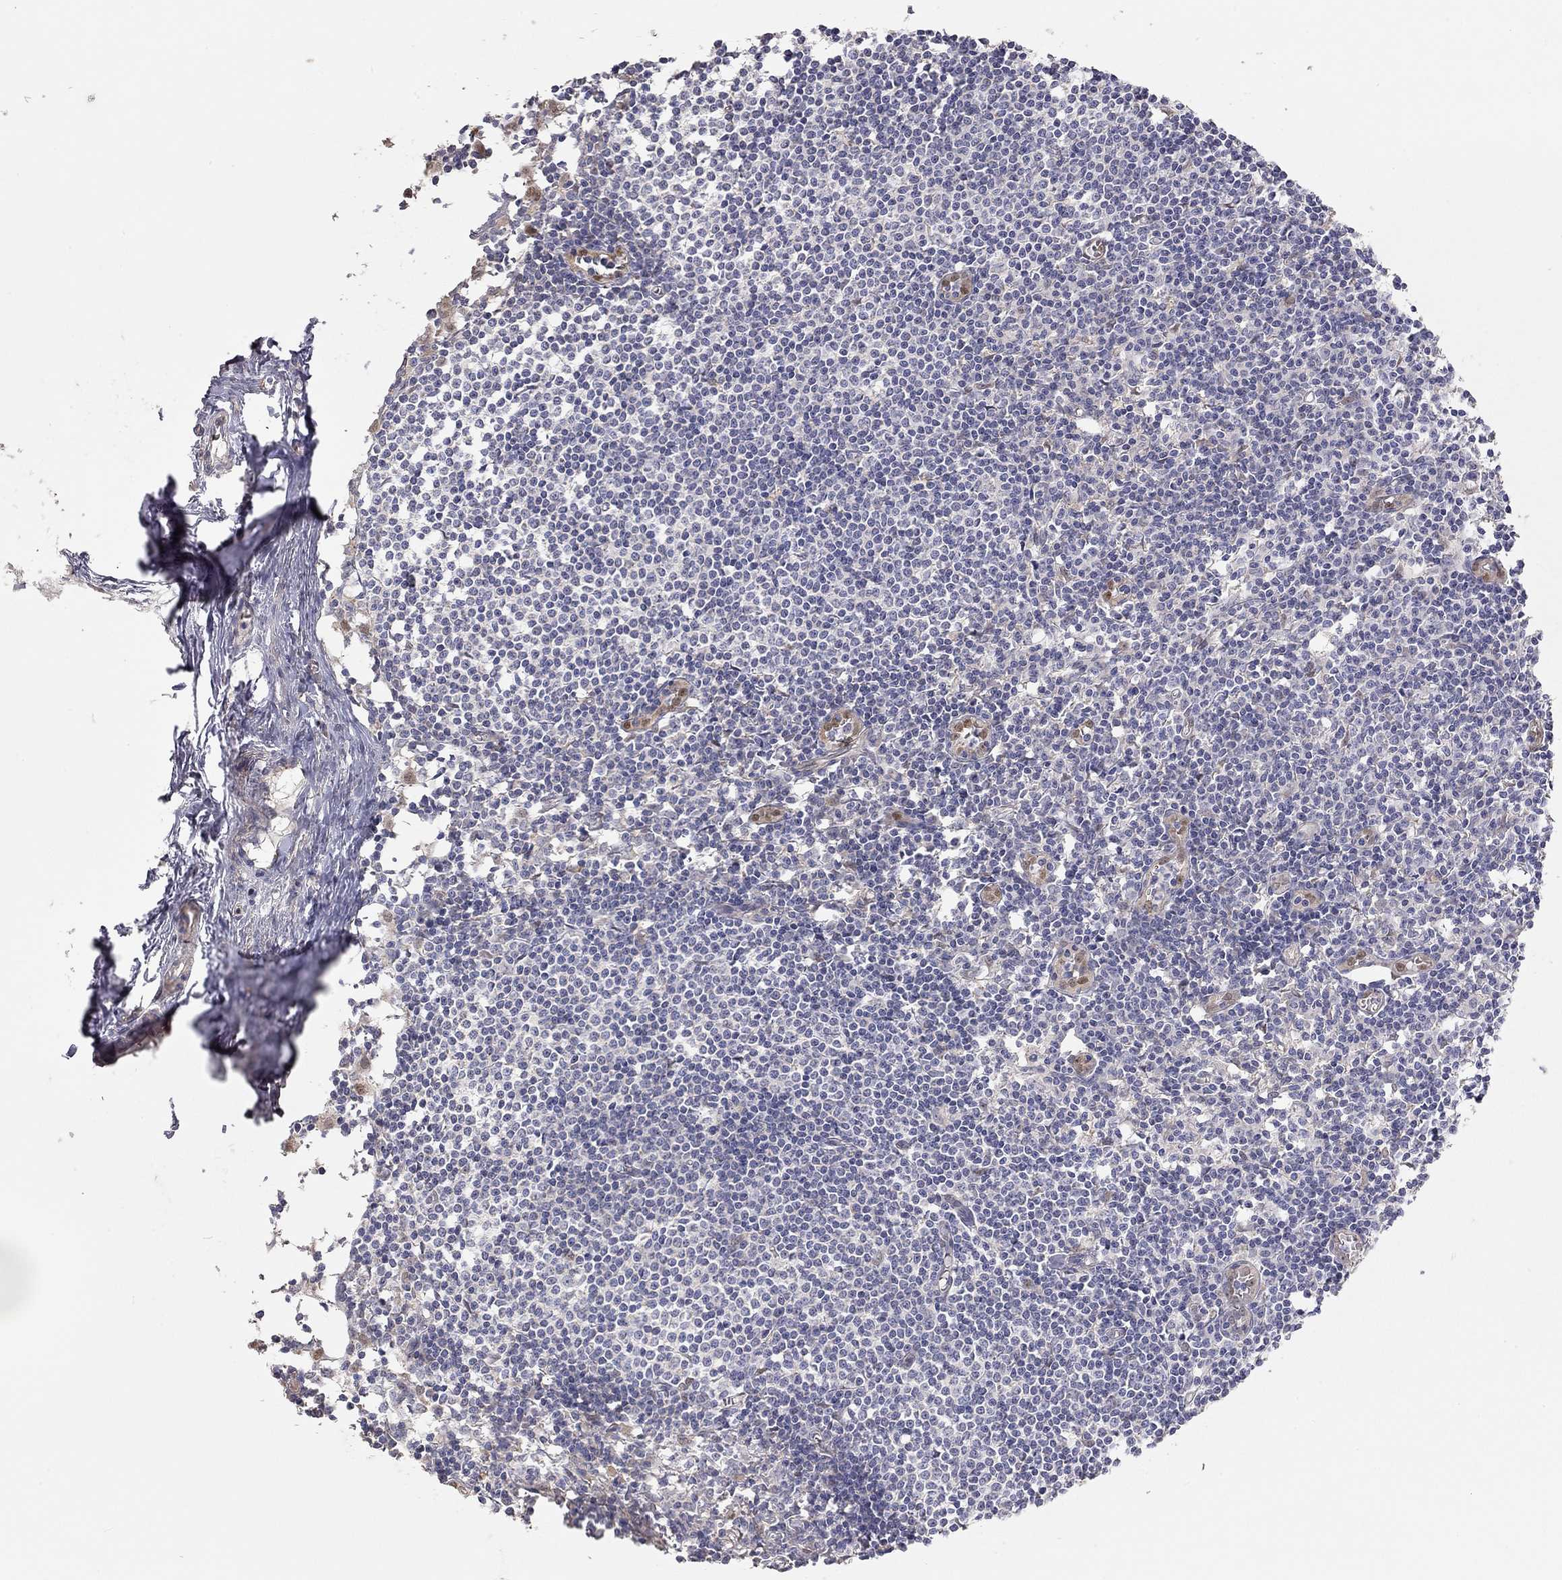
{"staining": {"intensity": "moderate", "quantity": "<25%", "location": "nuclear"}, "tissue": "lymph node", "cell_type": "Germinal center cells", "image_type": "normal", "snomed": [{"axis": "morphology", "description": "Normal tissue, NOS"}, {"axis": "topography", "description": "Lymph node"}], "caption": "Protein analysis of unremarkable lymph node shows moderate nuclear expression in approximately <25% of germinal center cells.", "gene": "PAPSS2", "patient": {"sex": "male", "age": 59}}